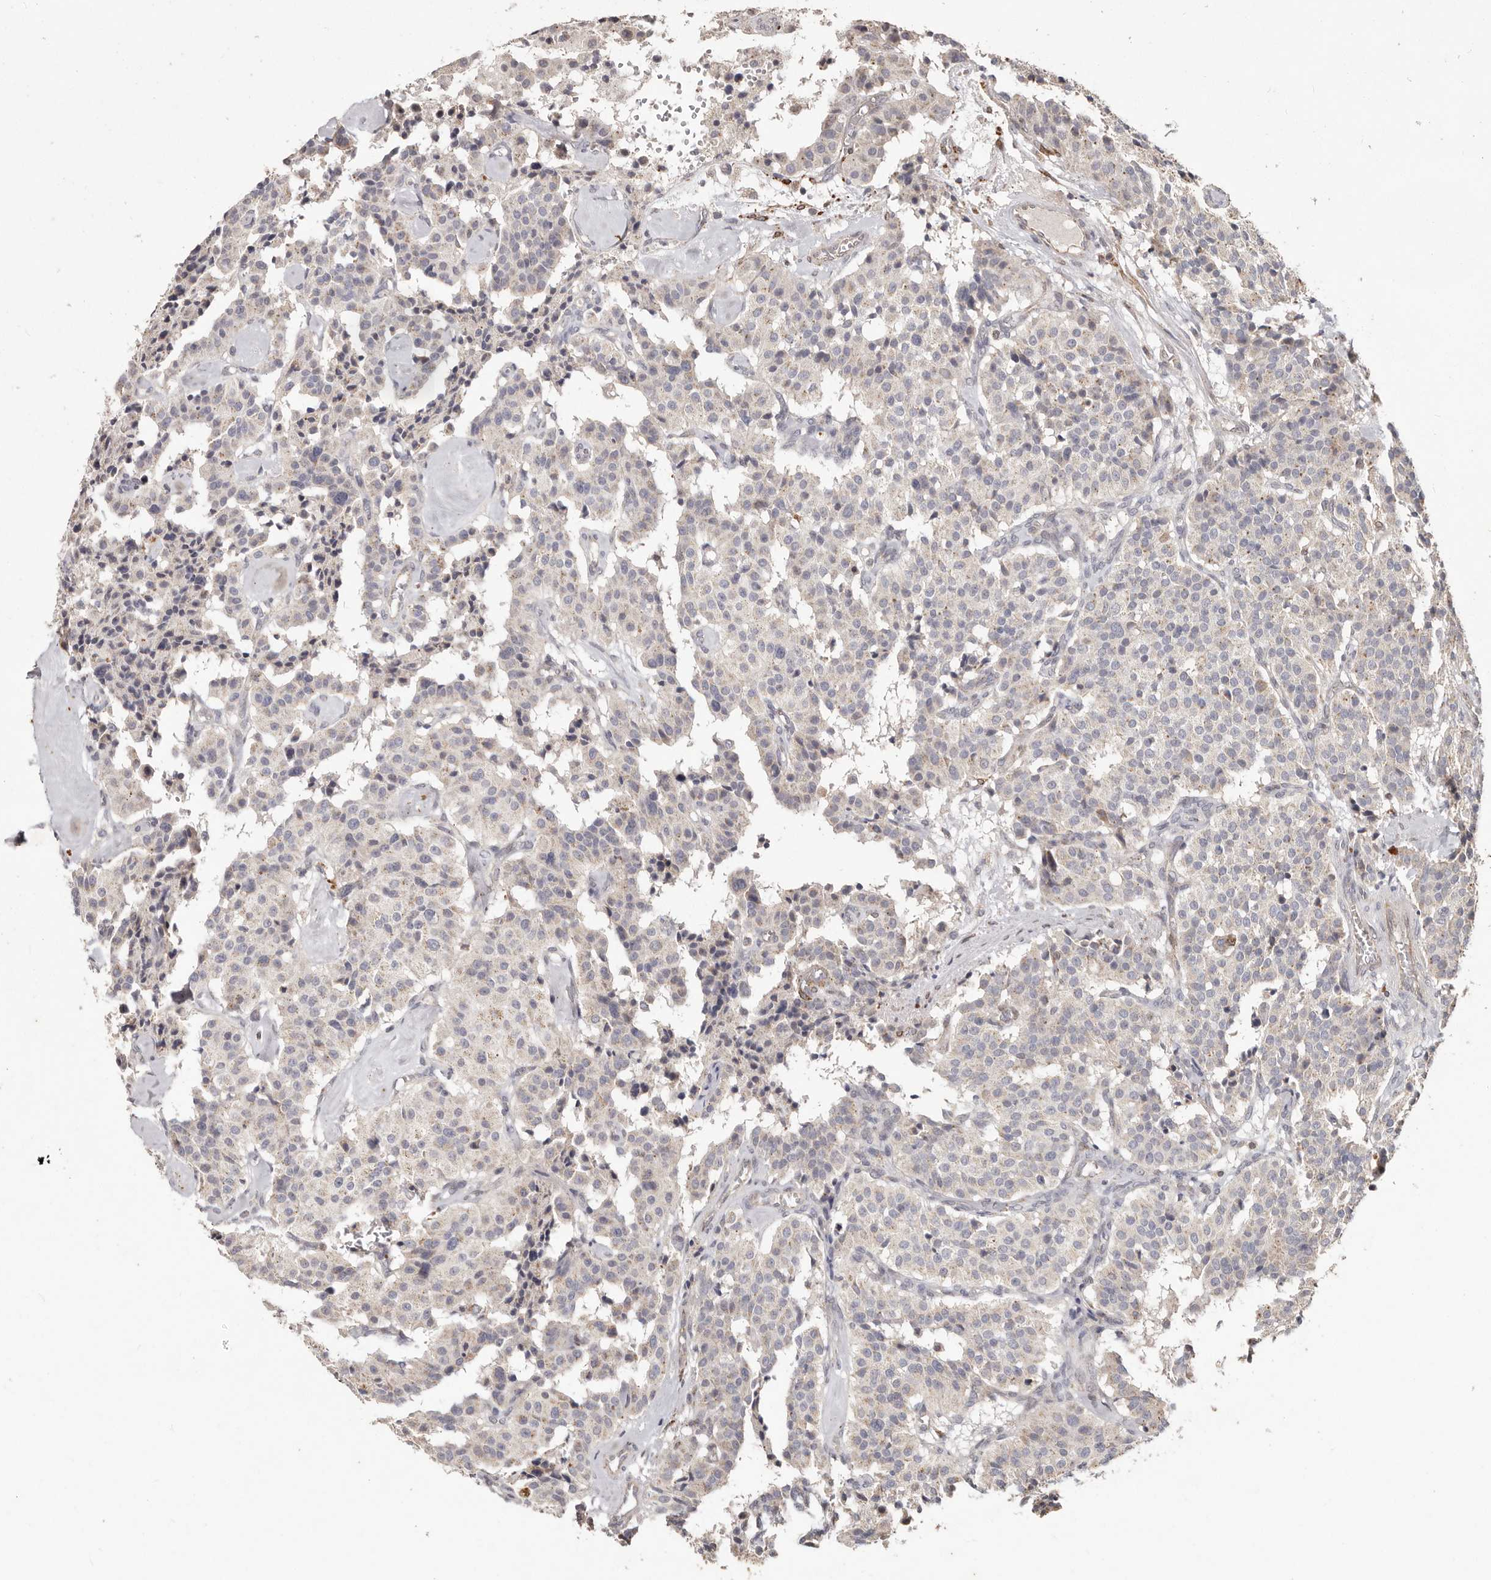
{"staining": {"intensity": "negative", "quantity": "none", "location": "none"}, "tissue": "carcinoid", "cell_type": "Tumor cells", "image_type": "cancer", "snomed": [{"axis": "morphology", "description": "Carcinoid, malignant, NOS"}, {"axis": "topography", "description": "Lung"}], "caption": "Histopathology image shows no significant protein staining in tumor cells of malignant carcinoid.", "gene": "PLOD2", "patient": {"sex": "male", "age": 30}}